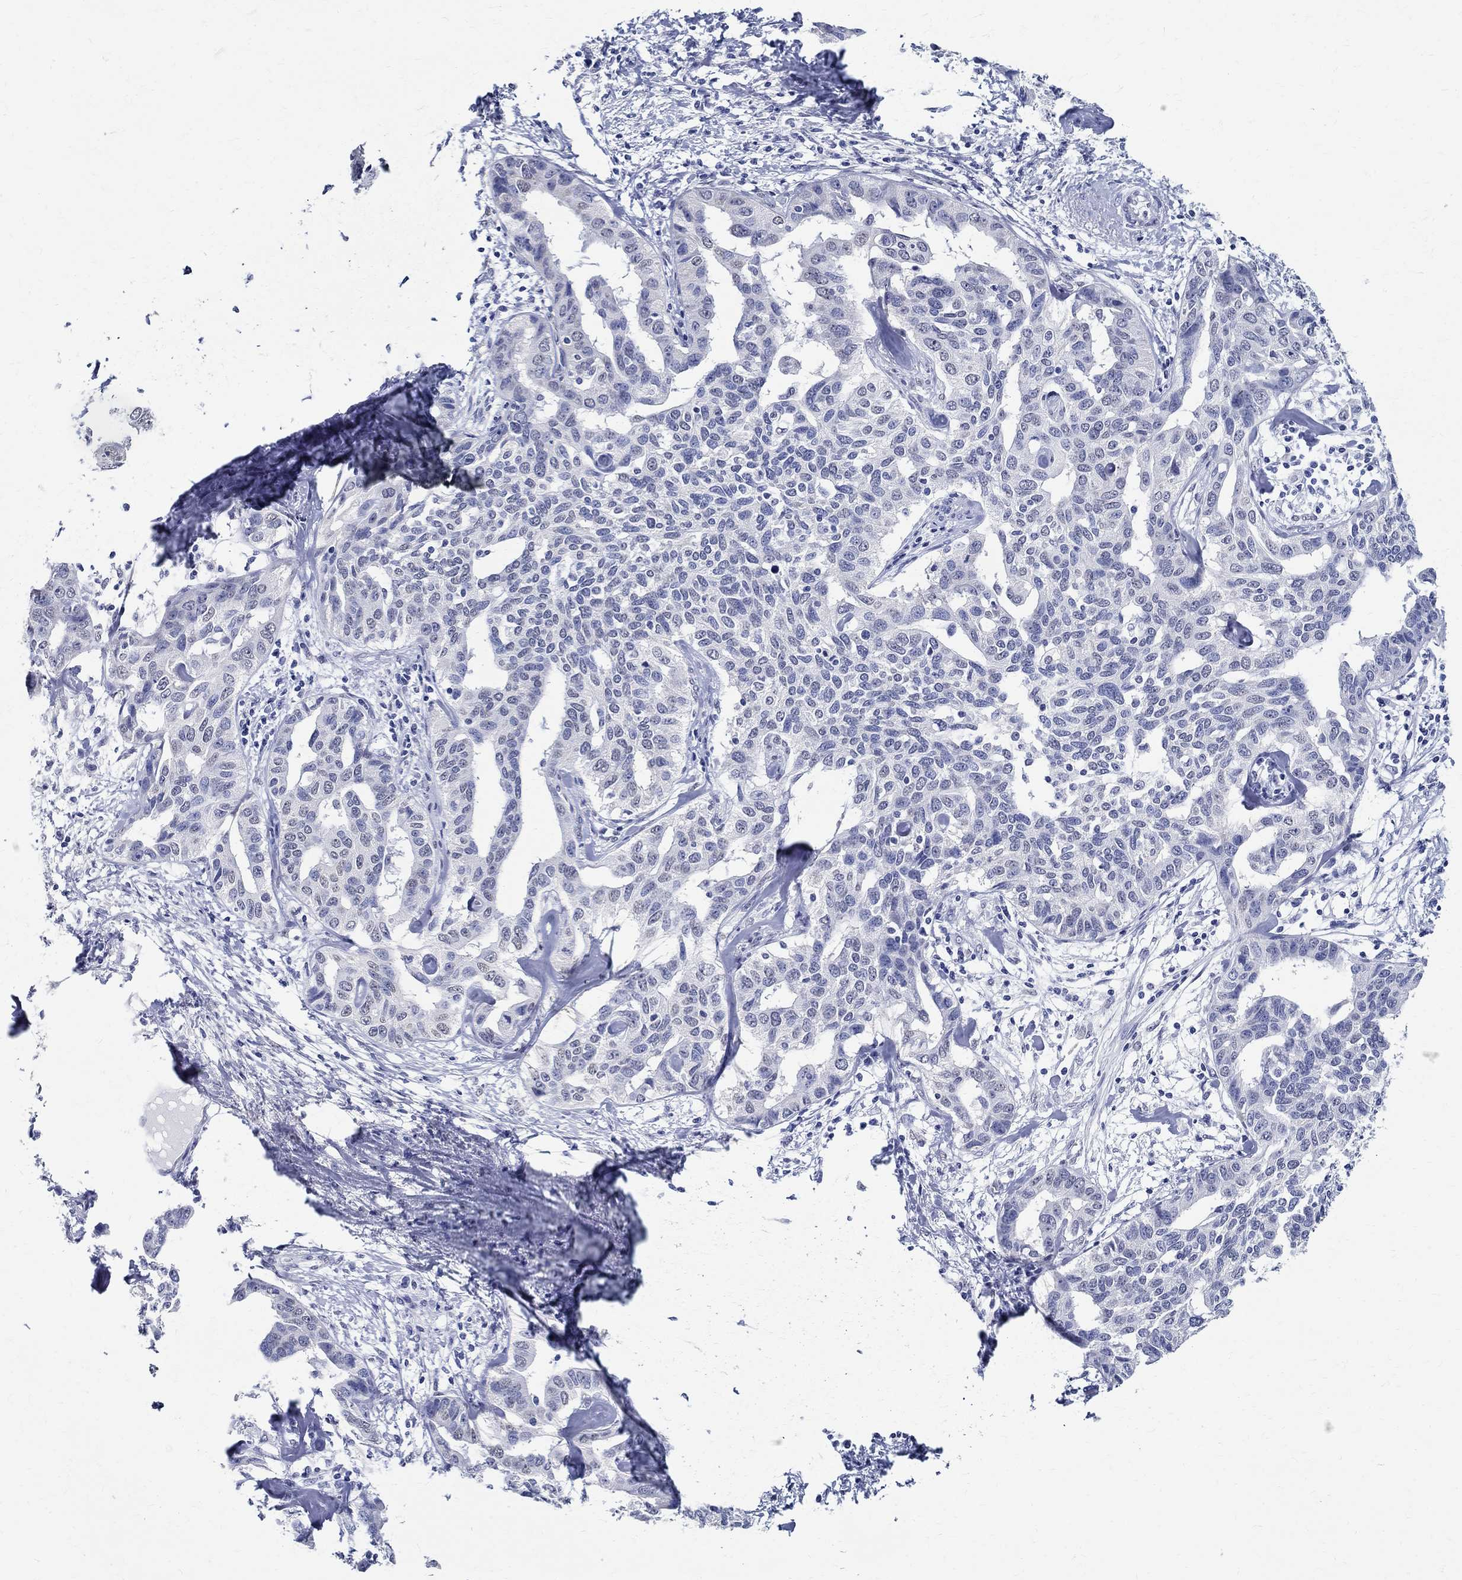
{"staining": {"intensity": "negative", "quantity": "none", "location": "none"}, "tissue": "liver cancer", "cell_type": "Tumor cells", "image_type": "cancer", "snomed": [{"axis": "morphology", "description": "Cholangiocarcinoma"}, {"axis": "topography", "description": "Liver"}], "caption": "Tumor cells show no significant expression in cholangiocarcinoma (liver).", "gene": "TSPAN16", "patient": {"sex": "male", "age": 59}}